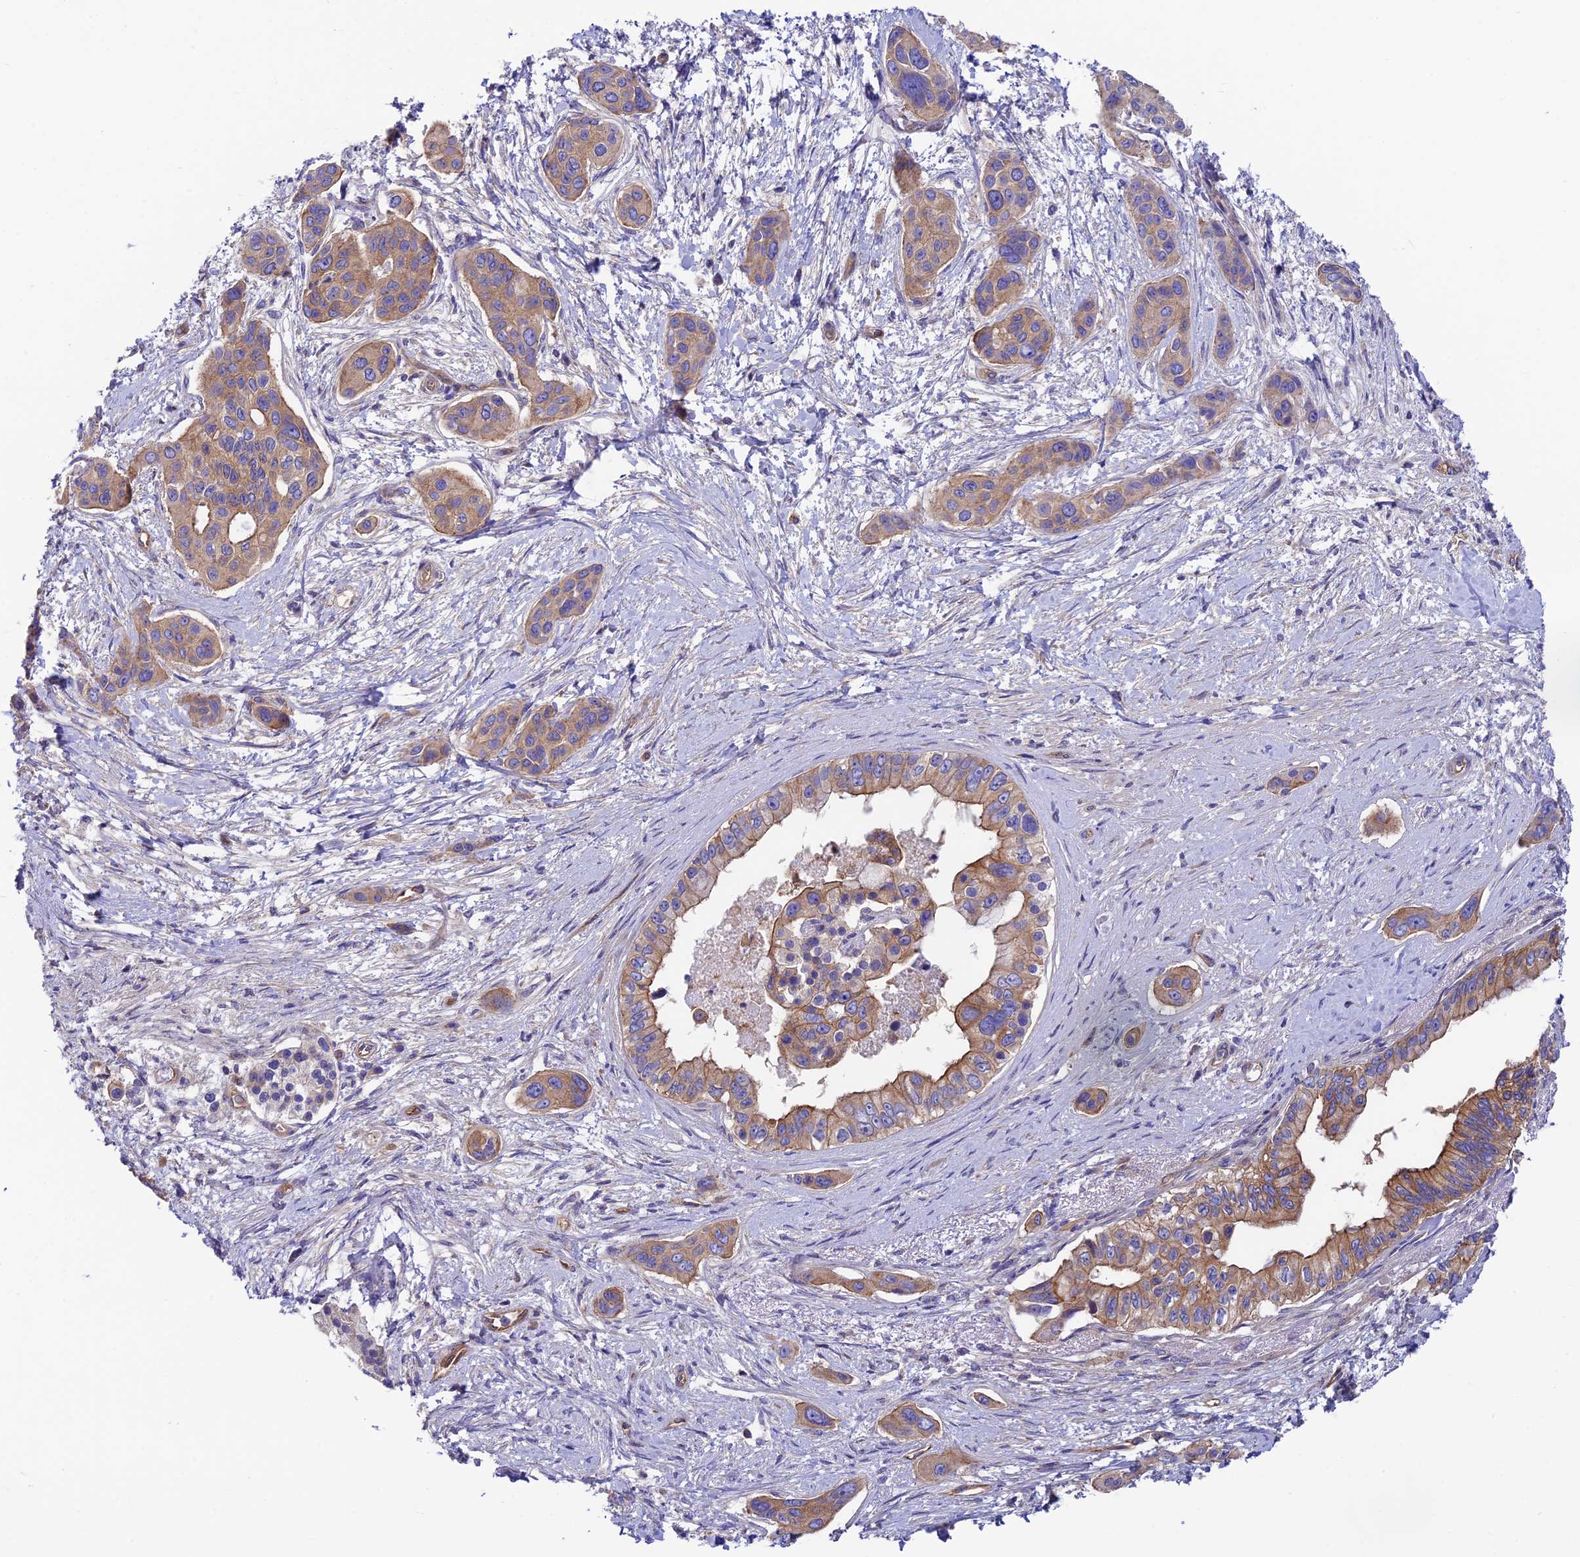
{"staining": {"intensity": "moderate", "quantity": ">75%", "location": "cytoplasmic/membranous"}, "tissue": "pancreatic cancer", "cell_type": "Tumor cells", "image_type": "cancer", "snomed": [{"axis": "morphology", "description": "Adenocarcinoma, NOS"}, {"axis": "topography", "description": "Pancreas"}], "caption": "Immunohistochemistry (IHC) (DAB (3,3'-diaminobenzidine)) staining of human pancreatic cancer (adenocarcinoma) exhibits moderate cytoplasmic/membranous protein positivity in approximately >75% of tumor cells.", "gene": "PPFIA3", "patient": {"sex": "male", "age": 72}}